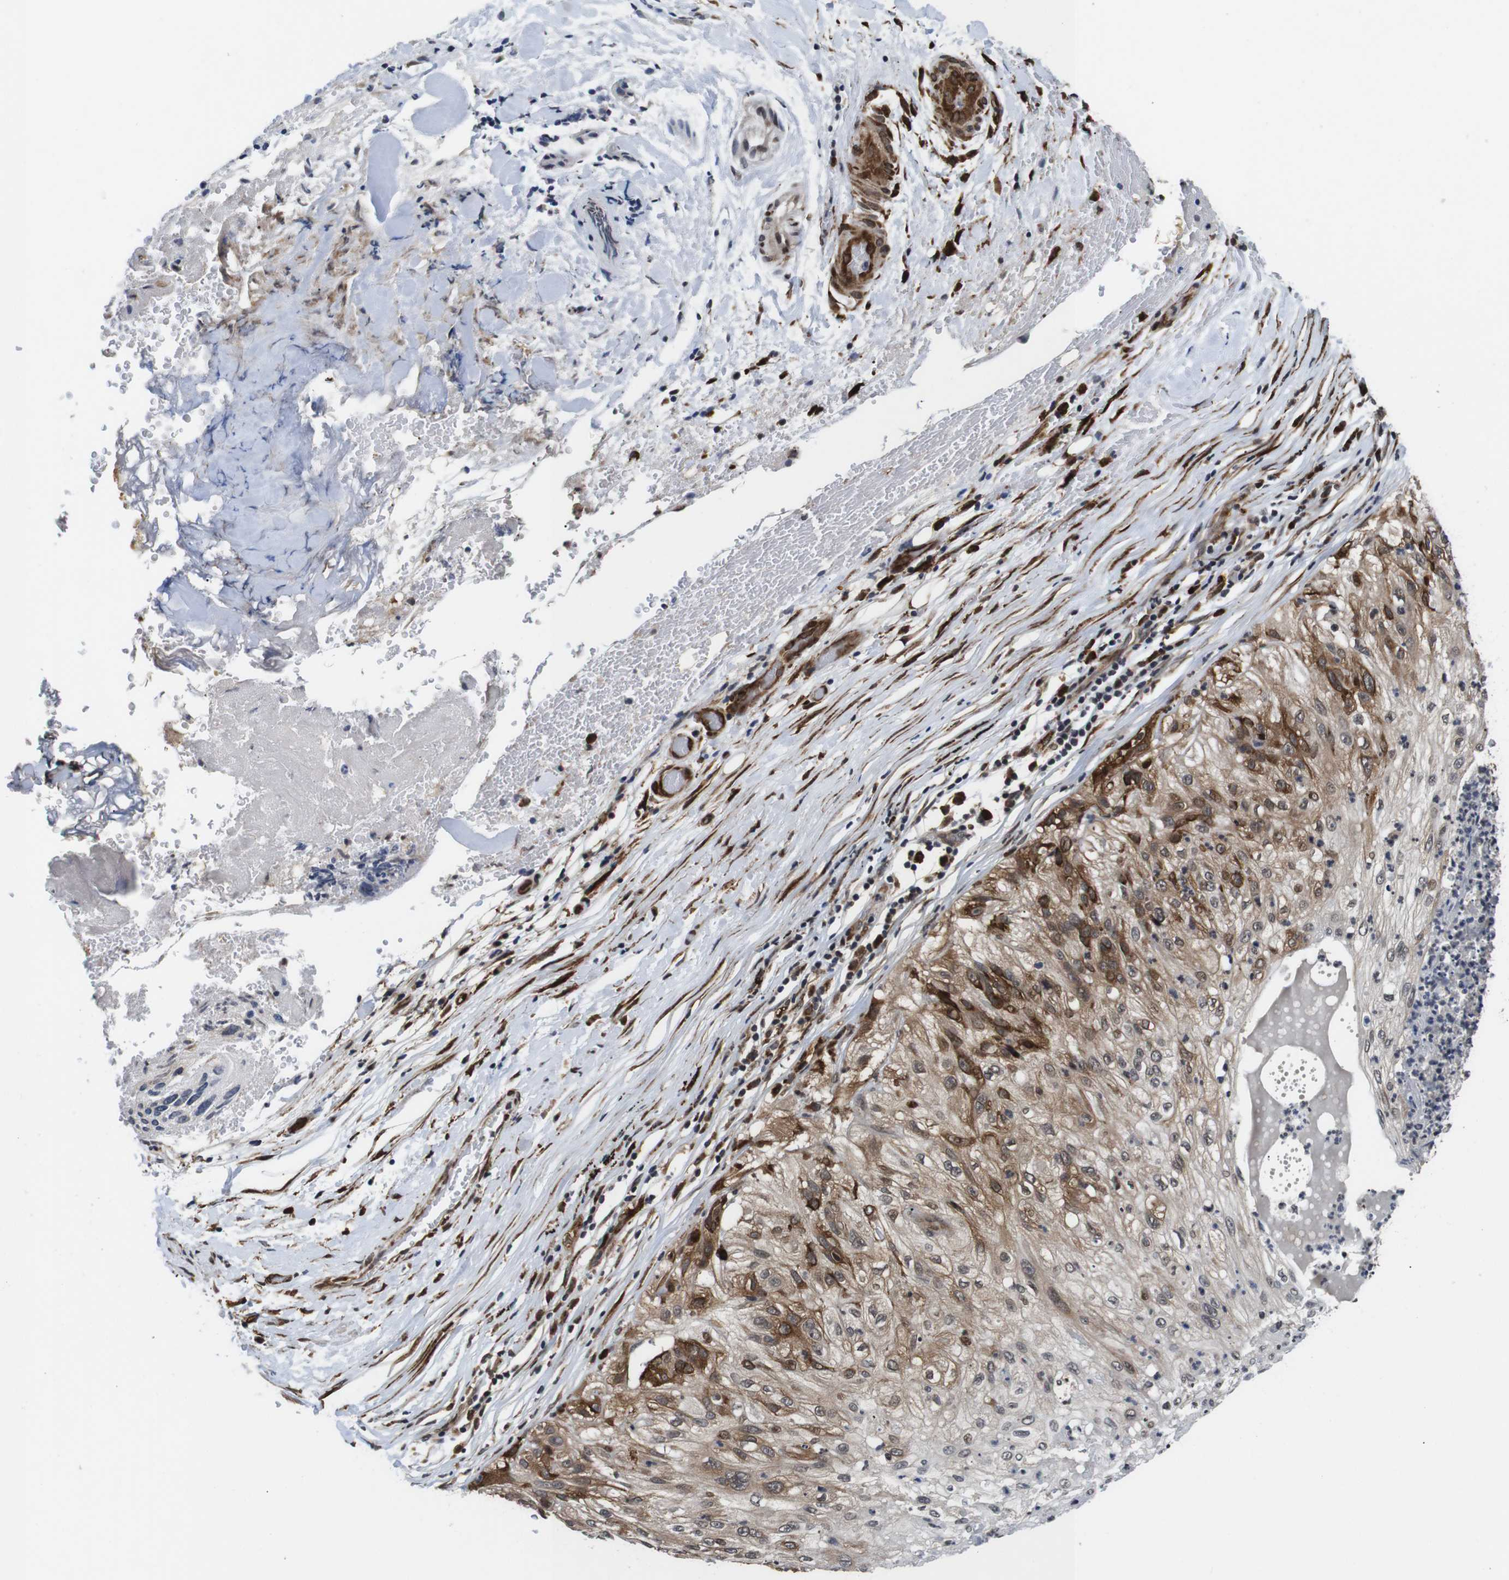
{"staining": {"intensity": "strong", "quantity": ">75%", "location": "cytoplasmic/membranous"}, "tissue": "lung cancer", "cell_type": "Tumor cells", "image_type": "cancer", "snomed": [{"axis": "morphology", "description": "Inflammation, NOS"}, {"axis": "morphology", "description": "Squamous cell carcinoma, NOS"}, {"axis": "topography", "description": "Lymph node"}, {"axis": "topography", "description": "Soft tissue"}, {"axis": "topography", "description": "Lung"}], "caption": "The immunohistochemical stain shows strong cytoplasmic/membranous staining in tumor cells of squamous cell carcinoma (lung) tissue. (Stains: DAB in brown, nuclei in blue, Microscopy: brightfield microscopy at high magnification).", "gene": "EIF4G1", "patient": {"sex": "male", "age": 66}}